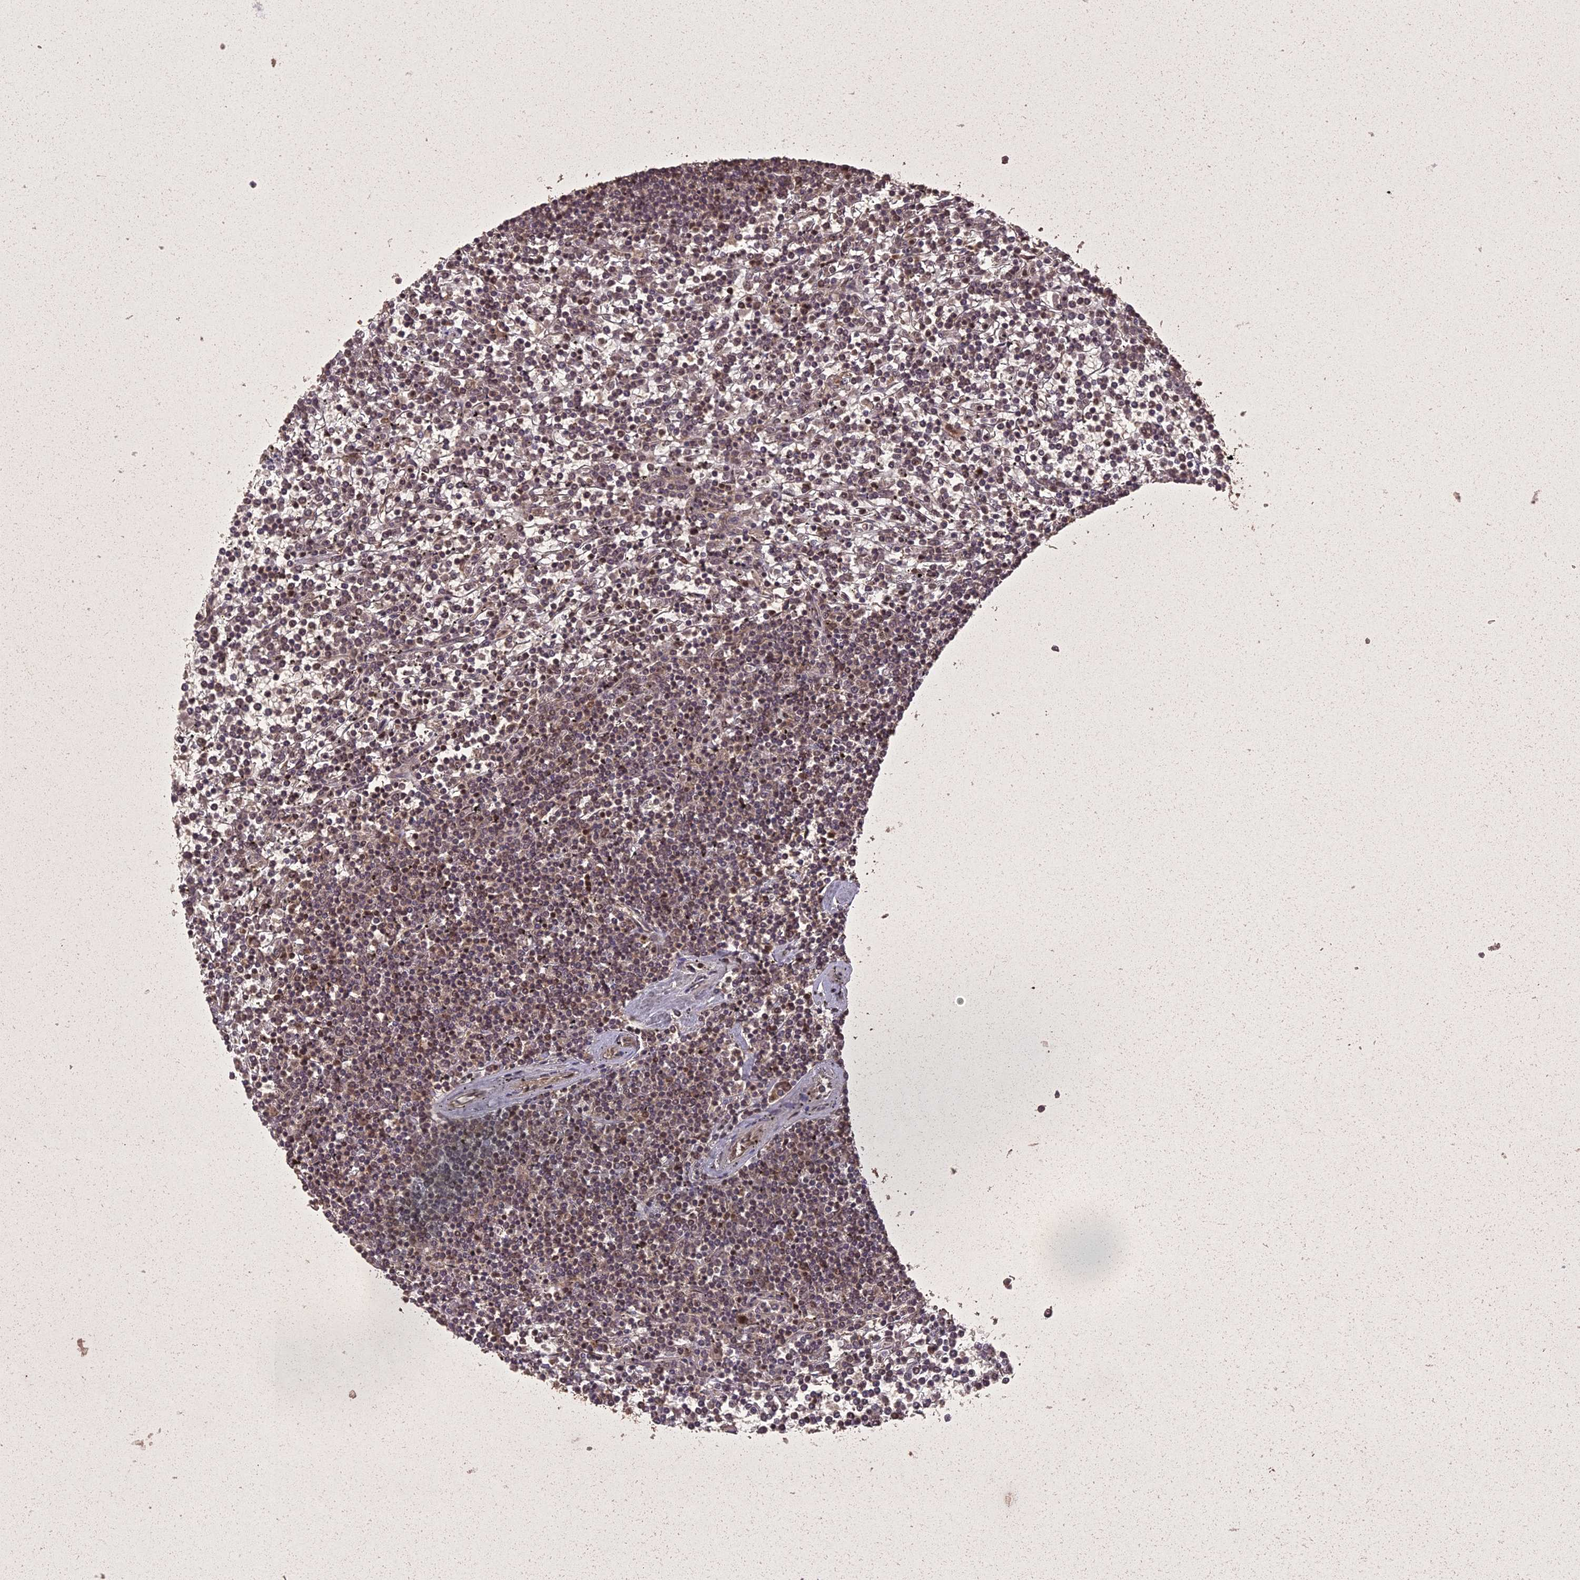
{"staining": {"intensity": "weak", "quantity": ">75%", "location": "nuclear"}, "tissue": "lymphoma", "cell_type": "Tumor cells", "image_type": "cancer", "snomed": [{"axis": "morphology", "description": "Malignant lymphoma, non-Hodgkin's type, Low grade"}, {"axis": "topography", "description": "Spleen"}], "caption": "Weak nuclear positivity for a protein is seen in approximately >75% of tumor cells of lymphoma using immunohistochemistry (IHC).", "gene": "LIN37", "patient": {"sex": "female", "age": 19}}